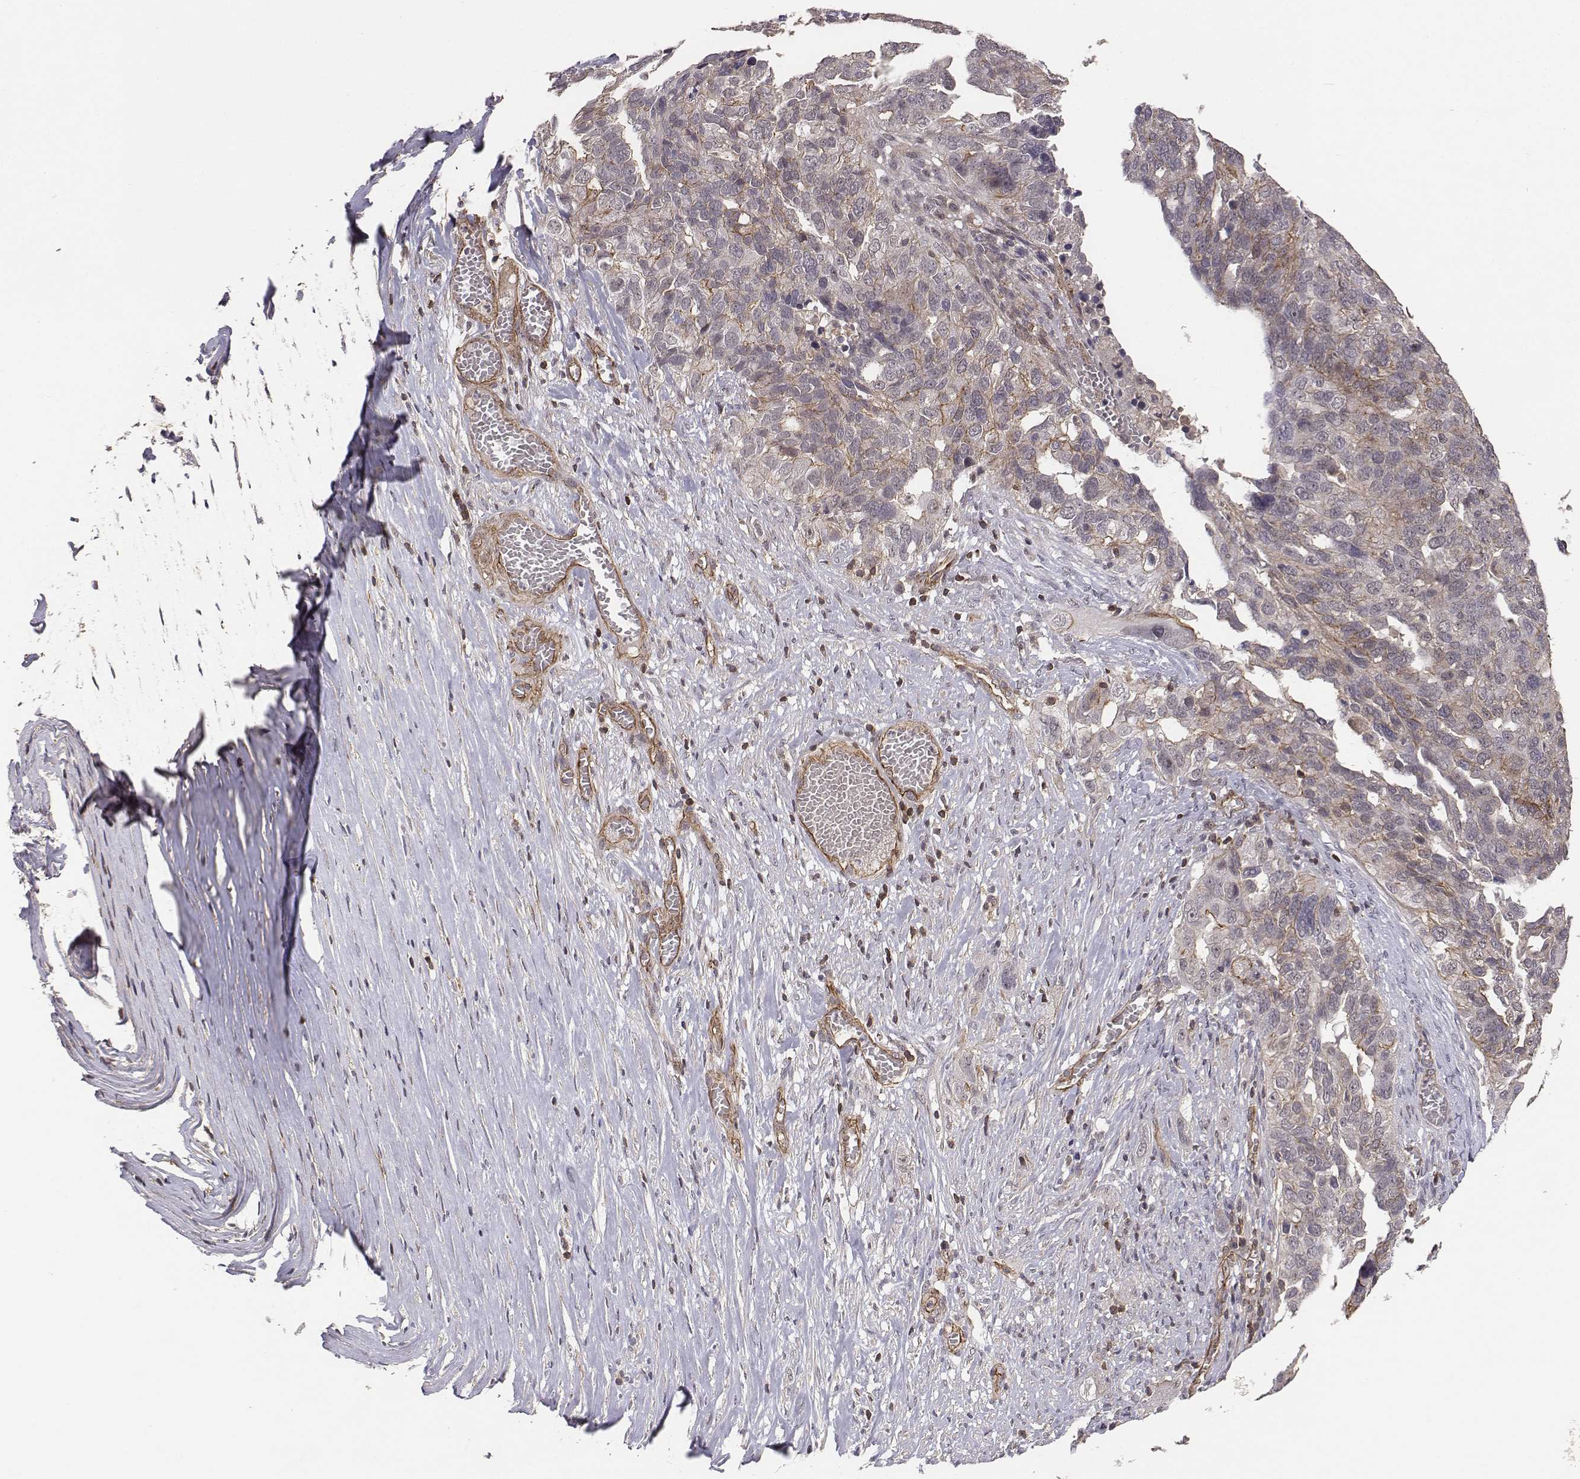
{"staining": {"intensity": "weak", "quantity": "<25%", "location": "cytoplasmic/membranous"}, "tissue": "ovarian cancer", "cell_type": "Tumor cells", "image_type": "cancer", "snomed": [{"axis": "morphology", "description": "Carcinoma, endometroid"}, {"axis": "topography", "description": "Soft tissue"}, {"axis": "topography", "description": "Ovary"}], "caption": "There is no significant positivity in tumor cells of ovarian endometroid carcinoma. The staining was performed using DAB (3,3'-diaminobenzidine) to visualize the protein expression in brown, while the nuclei were stained in blue with hematoxylin (Magnification: 20x).", "gene": "PTPRG", "patient": {"sex": "female", "age": 52}}